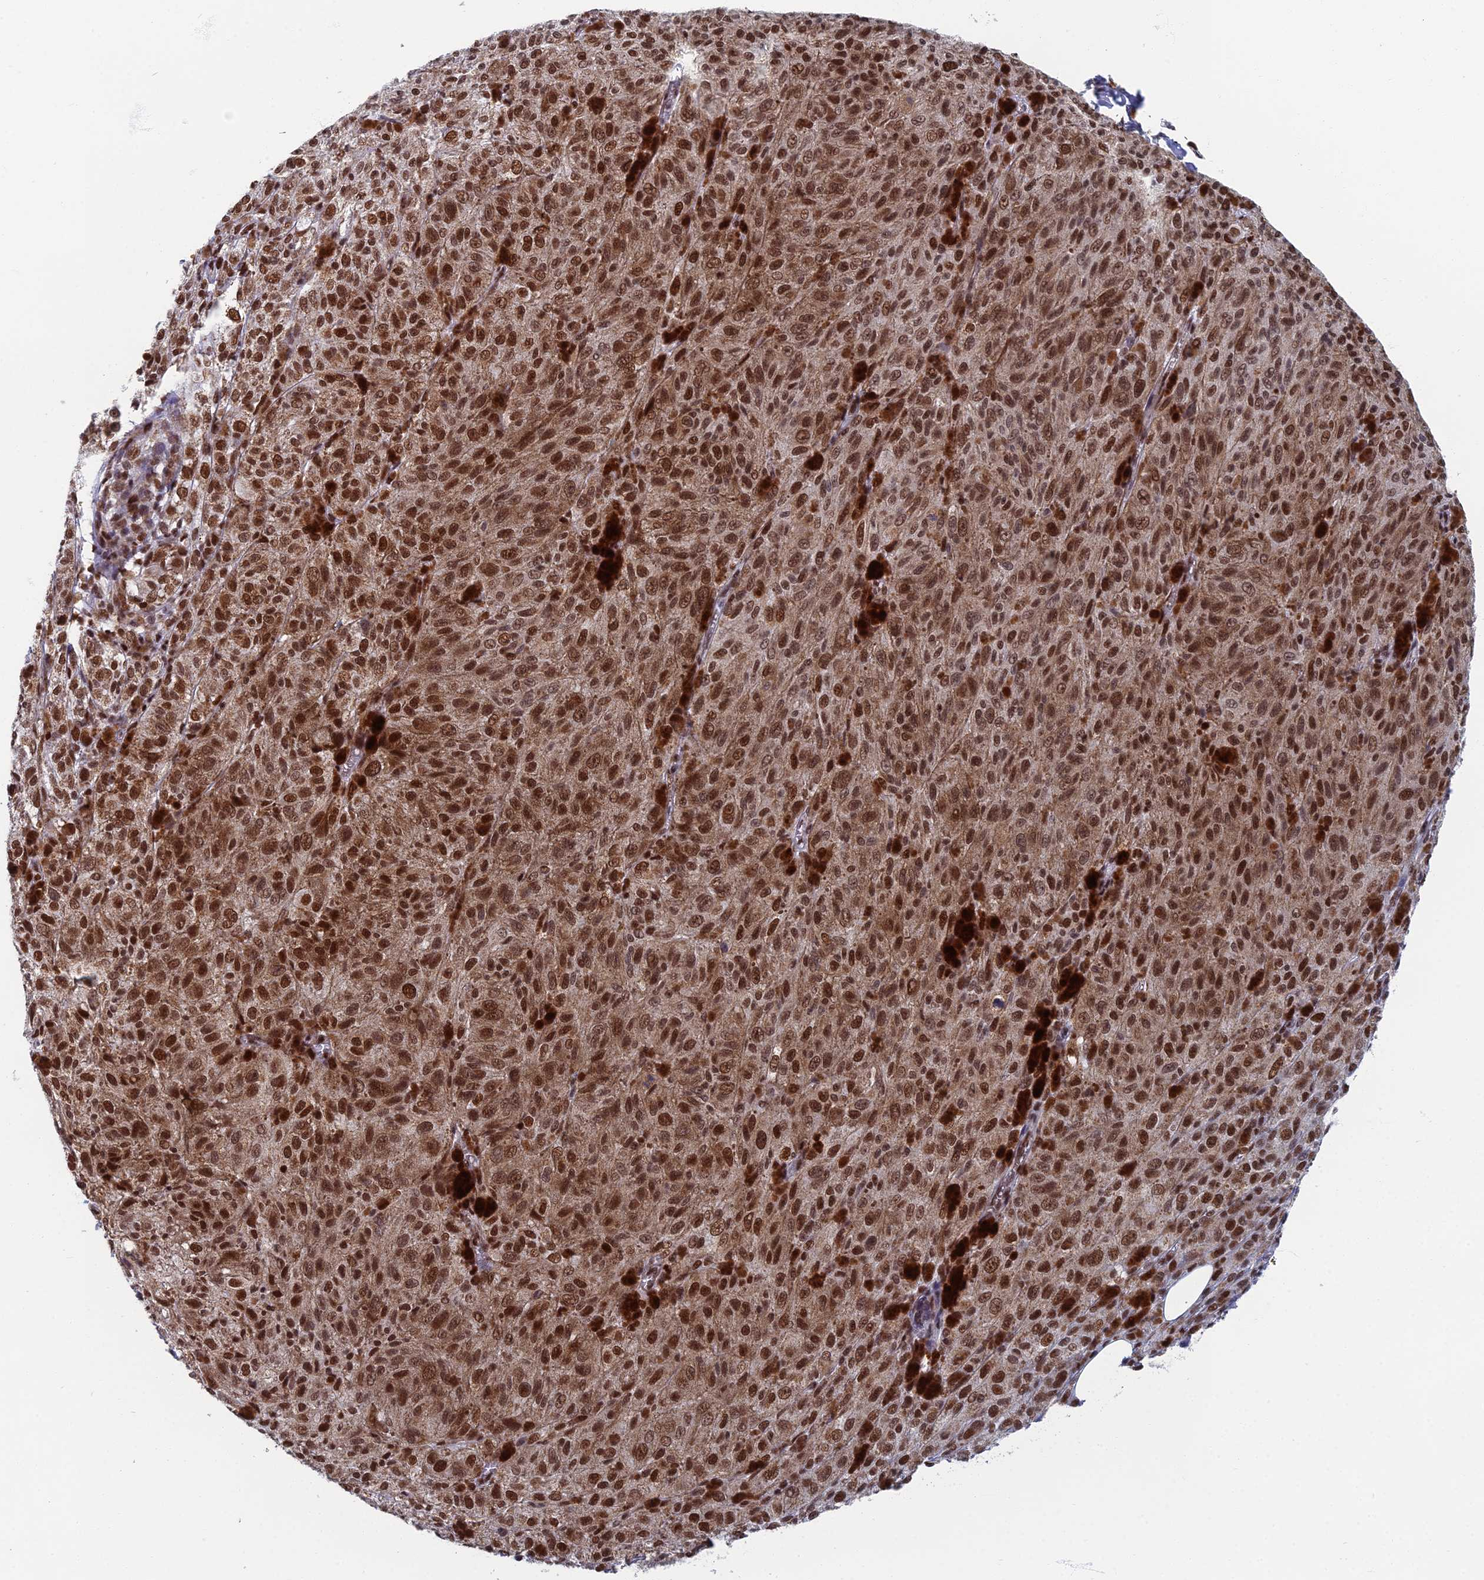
{"staining": {"intensity": "moderate", "quantity": ">75%", "location": "cytoplasmic/membranous,nuclear"}, "tissue": "melanoma", "cell_type": "Tumor cells", "image_type": "cancer", "snomed": [{"axis": "morphology", "description": "Malignant melanoma, NOS"}, {"axis": "topography", "description": "Skin"}], "caption": "Immunohistochemistry (IHC) staining of melanoma, which shows medium levels of moderate cytoplasmic/membranous and nuclear positivity in approximately >75% of tumor cells indicating moderate cytoplasmic/membranous and nuclear protein expression. The staining was performed using DAB (brown) for protein detection and nuclei were counterstained in hematoxylin (blue).", "gene": "TAF13", "patient": {"sex": "female", "age": 52}}